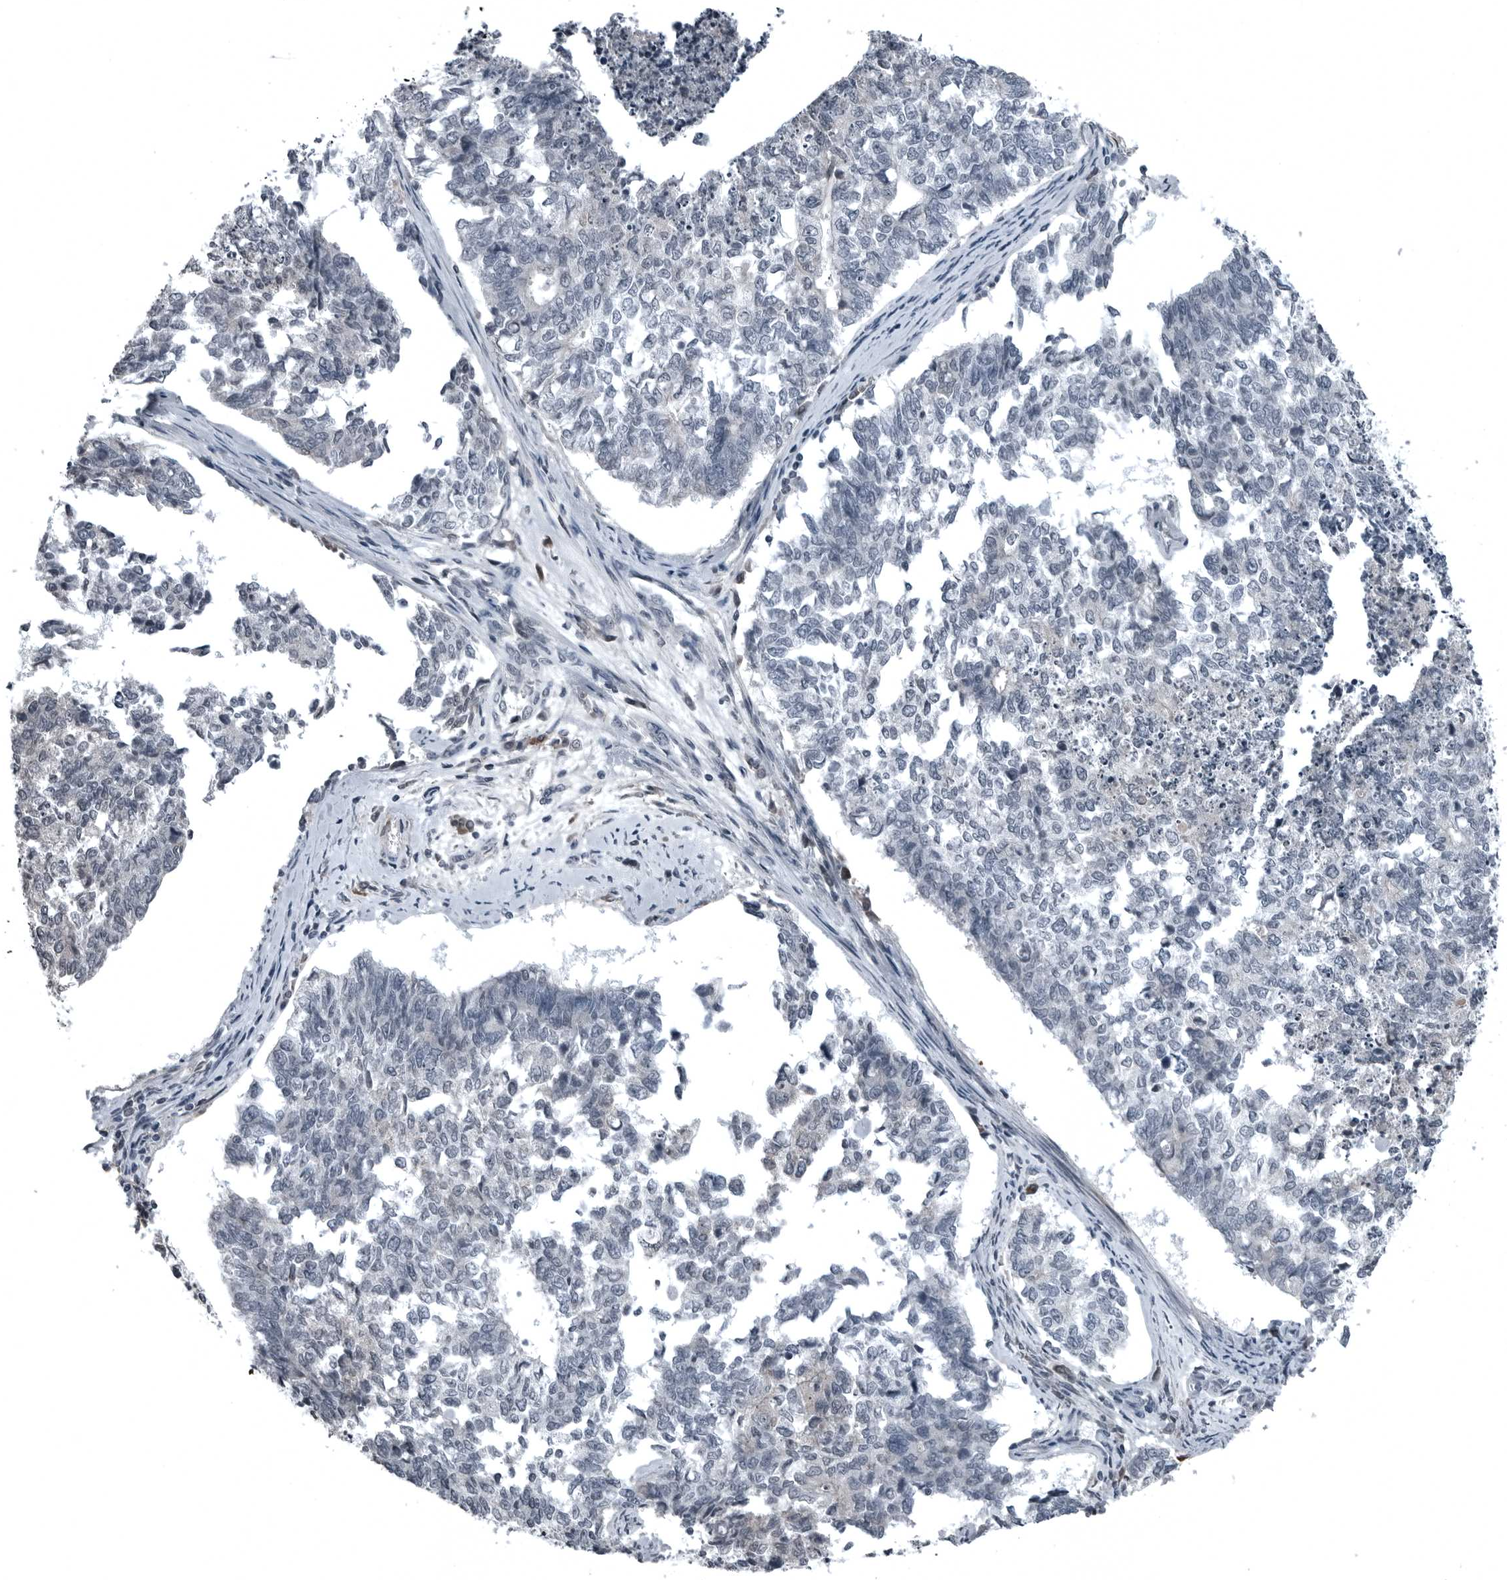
{"staining": {"intensity": "negative", "quantity": "none", "location": "none"}, "tissue": "cervical cancer", "cell_type": "Tumor cells", "image_type": "cancer", "snomed": [{"axis": "morphology", "description": "Squamous cell carcinoma, NOS"}, {"axis": "topography", "description": "Cervix"}], "caption": "This is an IHC image of human squamous cell carcinoma (cervical). There is no staining in tumor cells.", "gene": "GAK", "patient": {"sex": "female", "age": 63}}